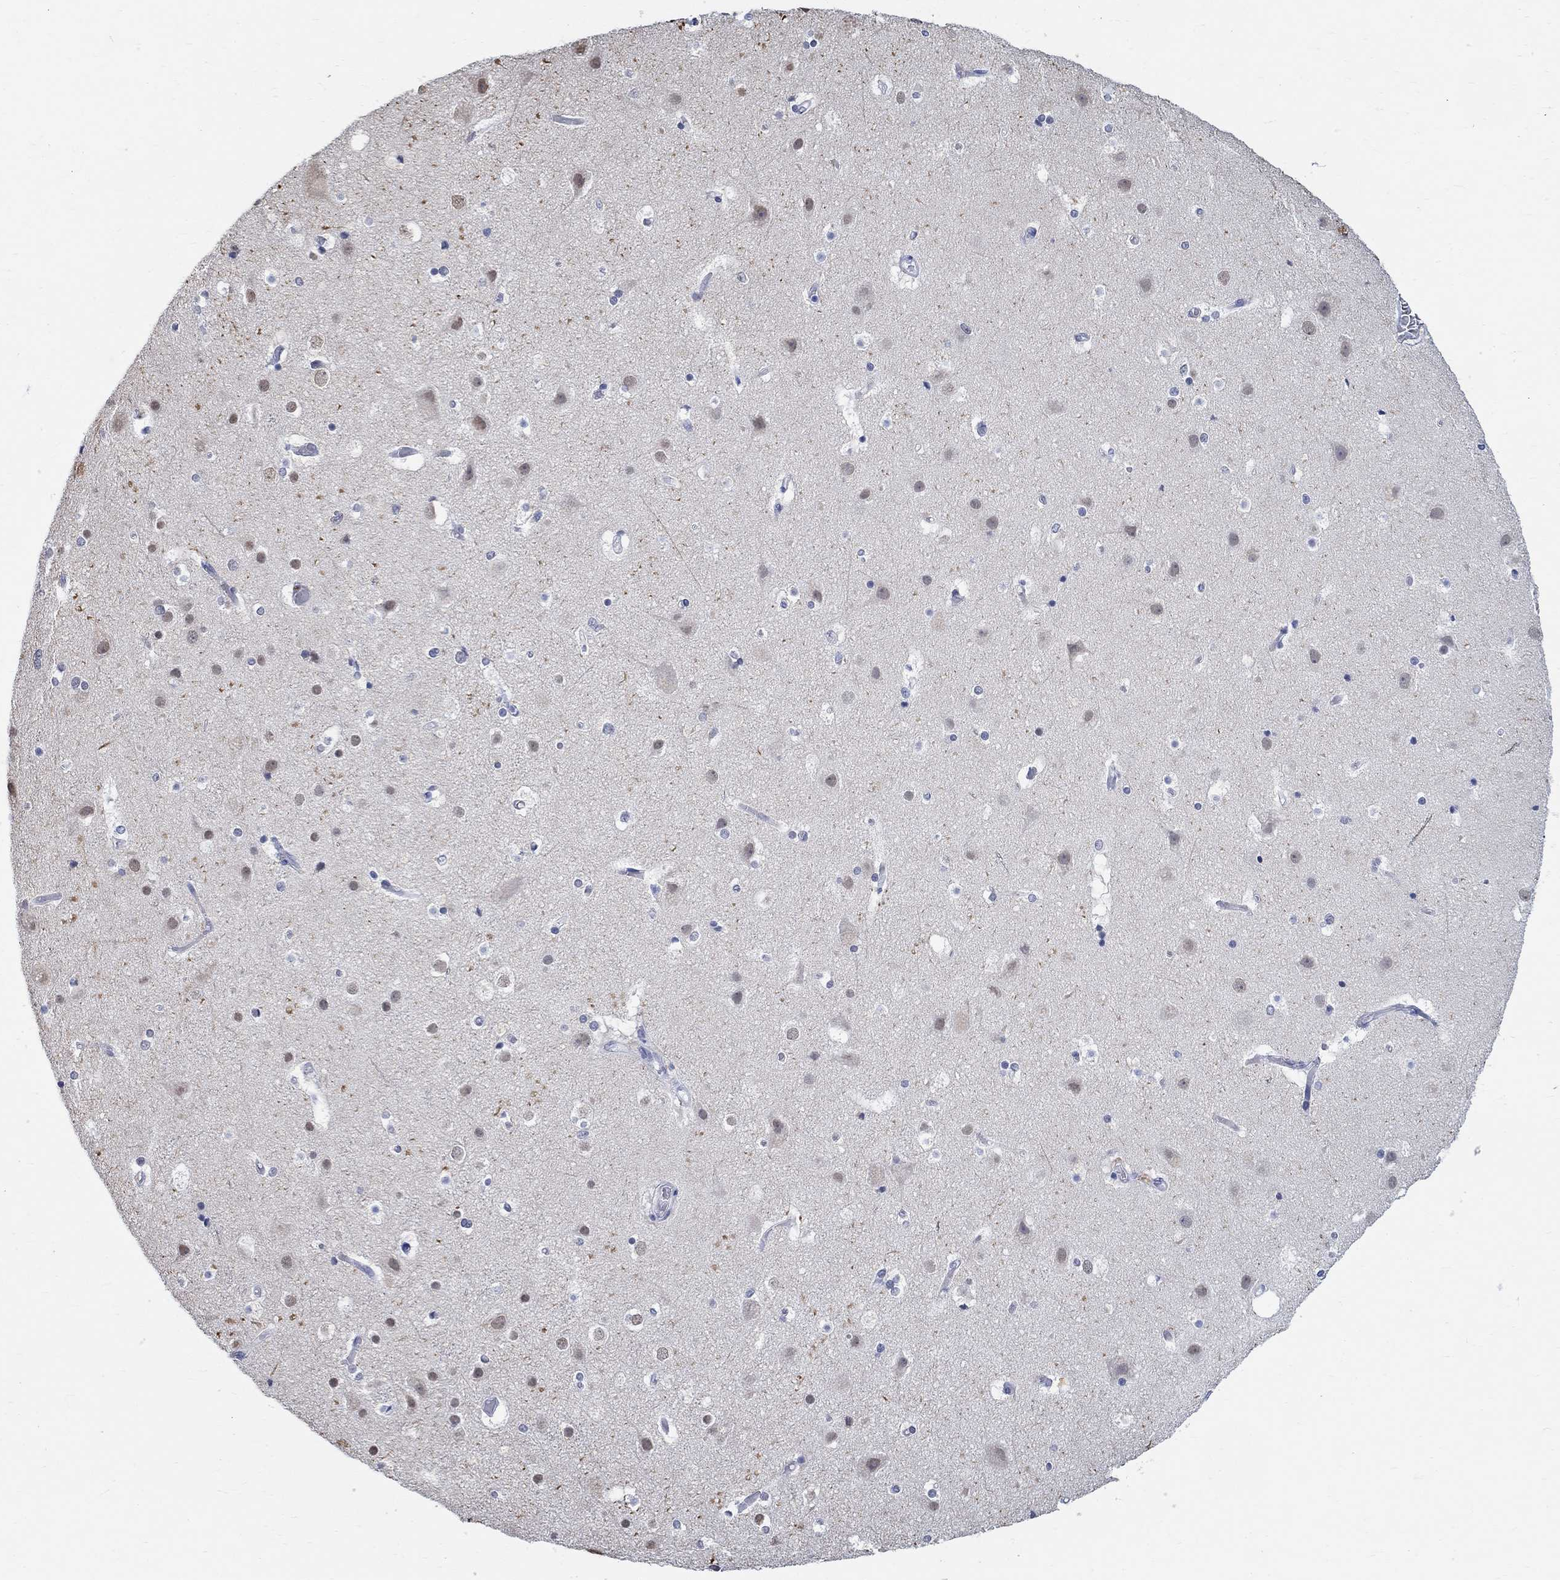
{"staining": {"intensity": "negative", "quantity": "none", "location": "none"}, "tissue": "cerebral cortex", "cell_type": "Endothelial cells", "image_type": "normal", "snomed": [{"axis": "morphology", "description": "Normal tissue, NOS"}, {"axis": "topography", "description": "Cerebral cortex"}], "caption": "Immunohistochemical staining of normal cerebral cortex demonstrates no significant positivity in endothelial cells. The staining is performed using DAB (3,3'-diaminobenzidine) brown chromogen with nuclei counter-stained in using hematoxylin.", "gene": "ANKS1B", "patient": {"sex": "female", "age": 52}}